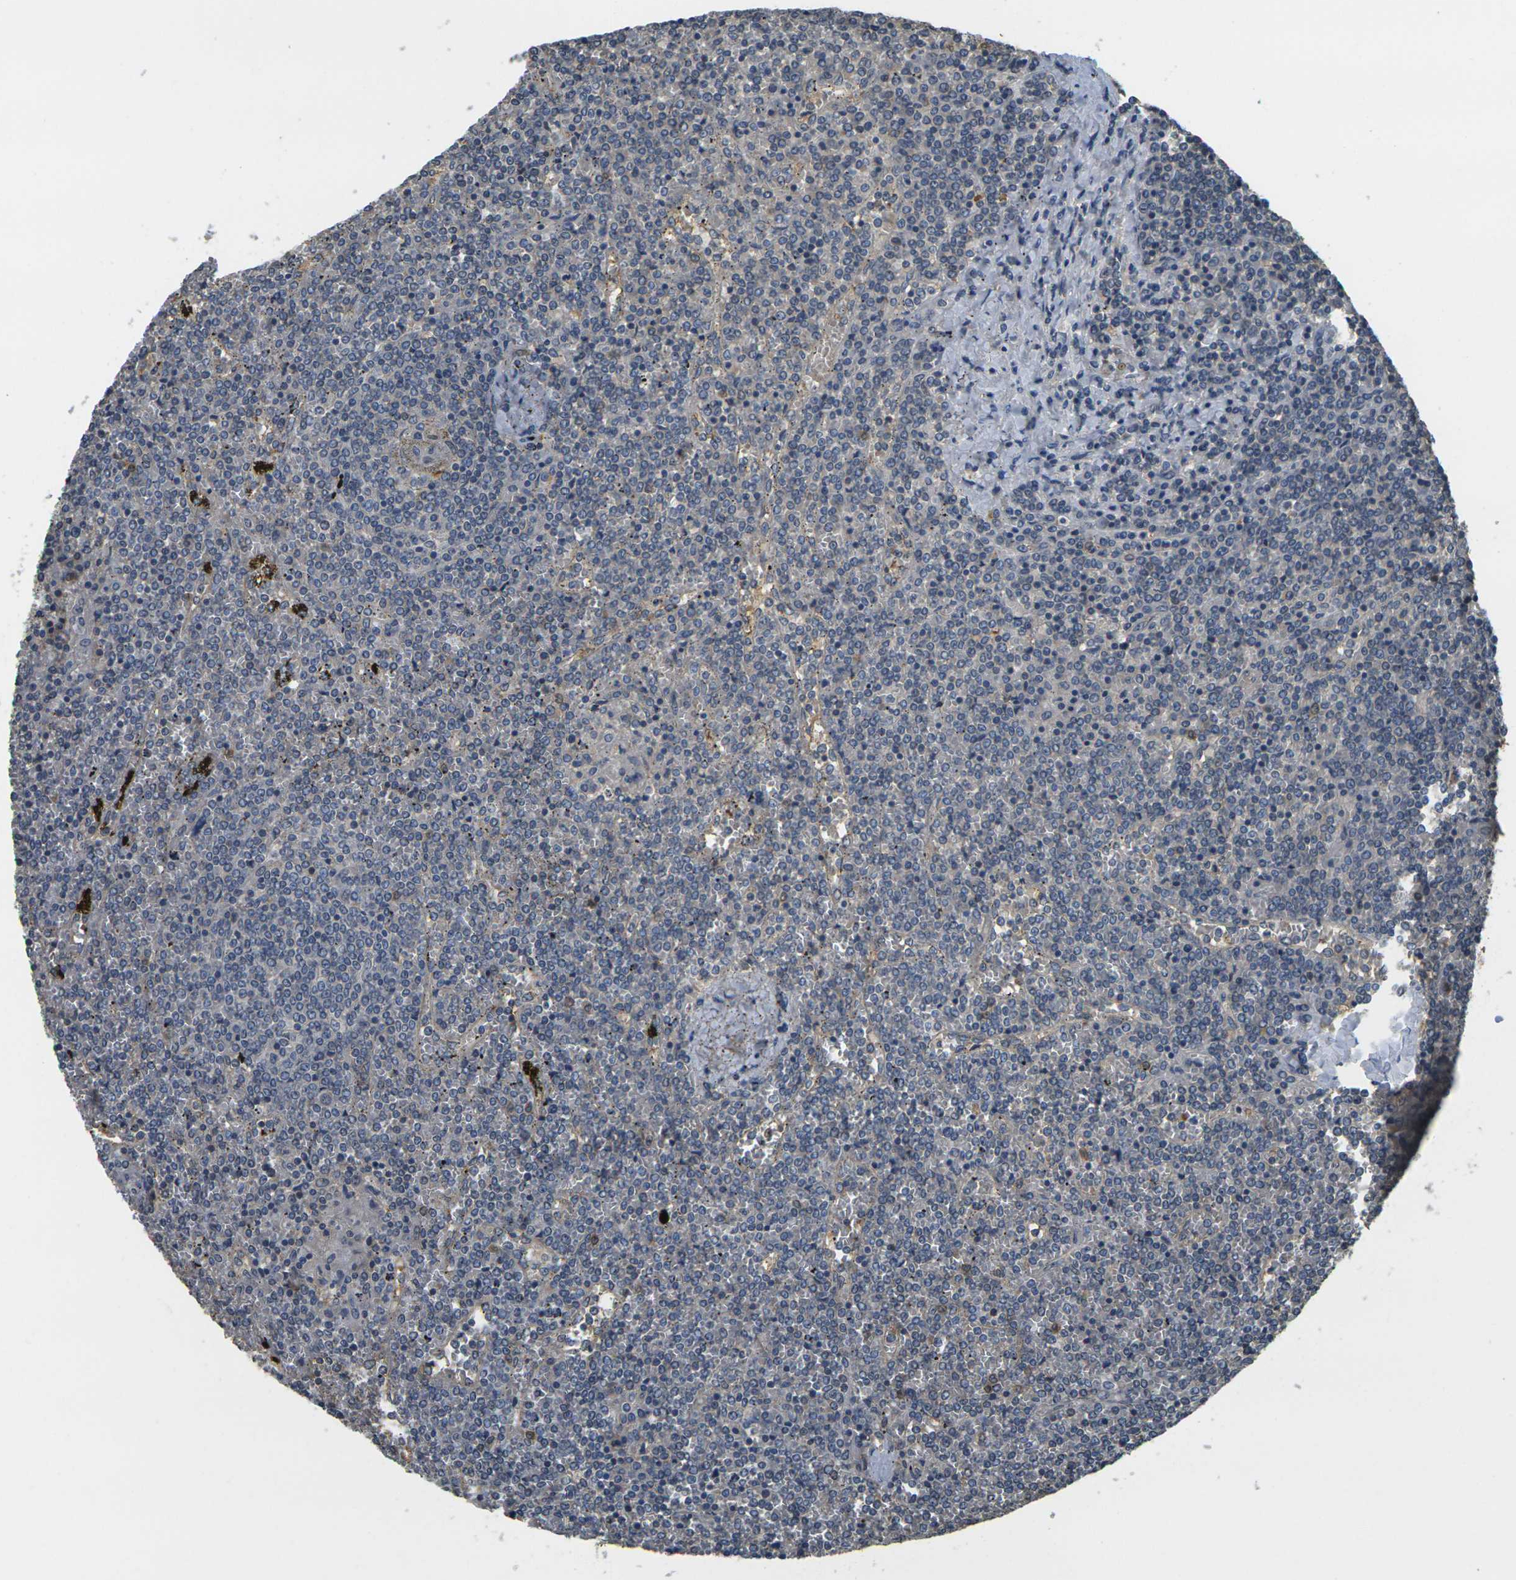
{"staining": {"intensity": "weak", "quantity": ">75%", "location": "cytoplasmic/membranous"}, "tissue": "lymphoma", "cell_type": "Tumor cells", "image_type": "cancer", "snomed": [{"axis": "morphology", "description": "Malignant lymphoma, non-Hodgkin's type, Low grade"}, {"axis": "topography", "description": "Spleen"}], "caption": "Immunohistochemistry micrograph of human malignant lymphoma, non-Hodgkin's type (low-grade) stained for a protein (brown), which exhibits low levels of weak cytoplasmic/membranous expression in approximately >75% of tumor cells.", "gene": "CAST", "patient": {"sex": "female", "age": 19}}